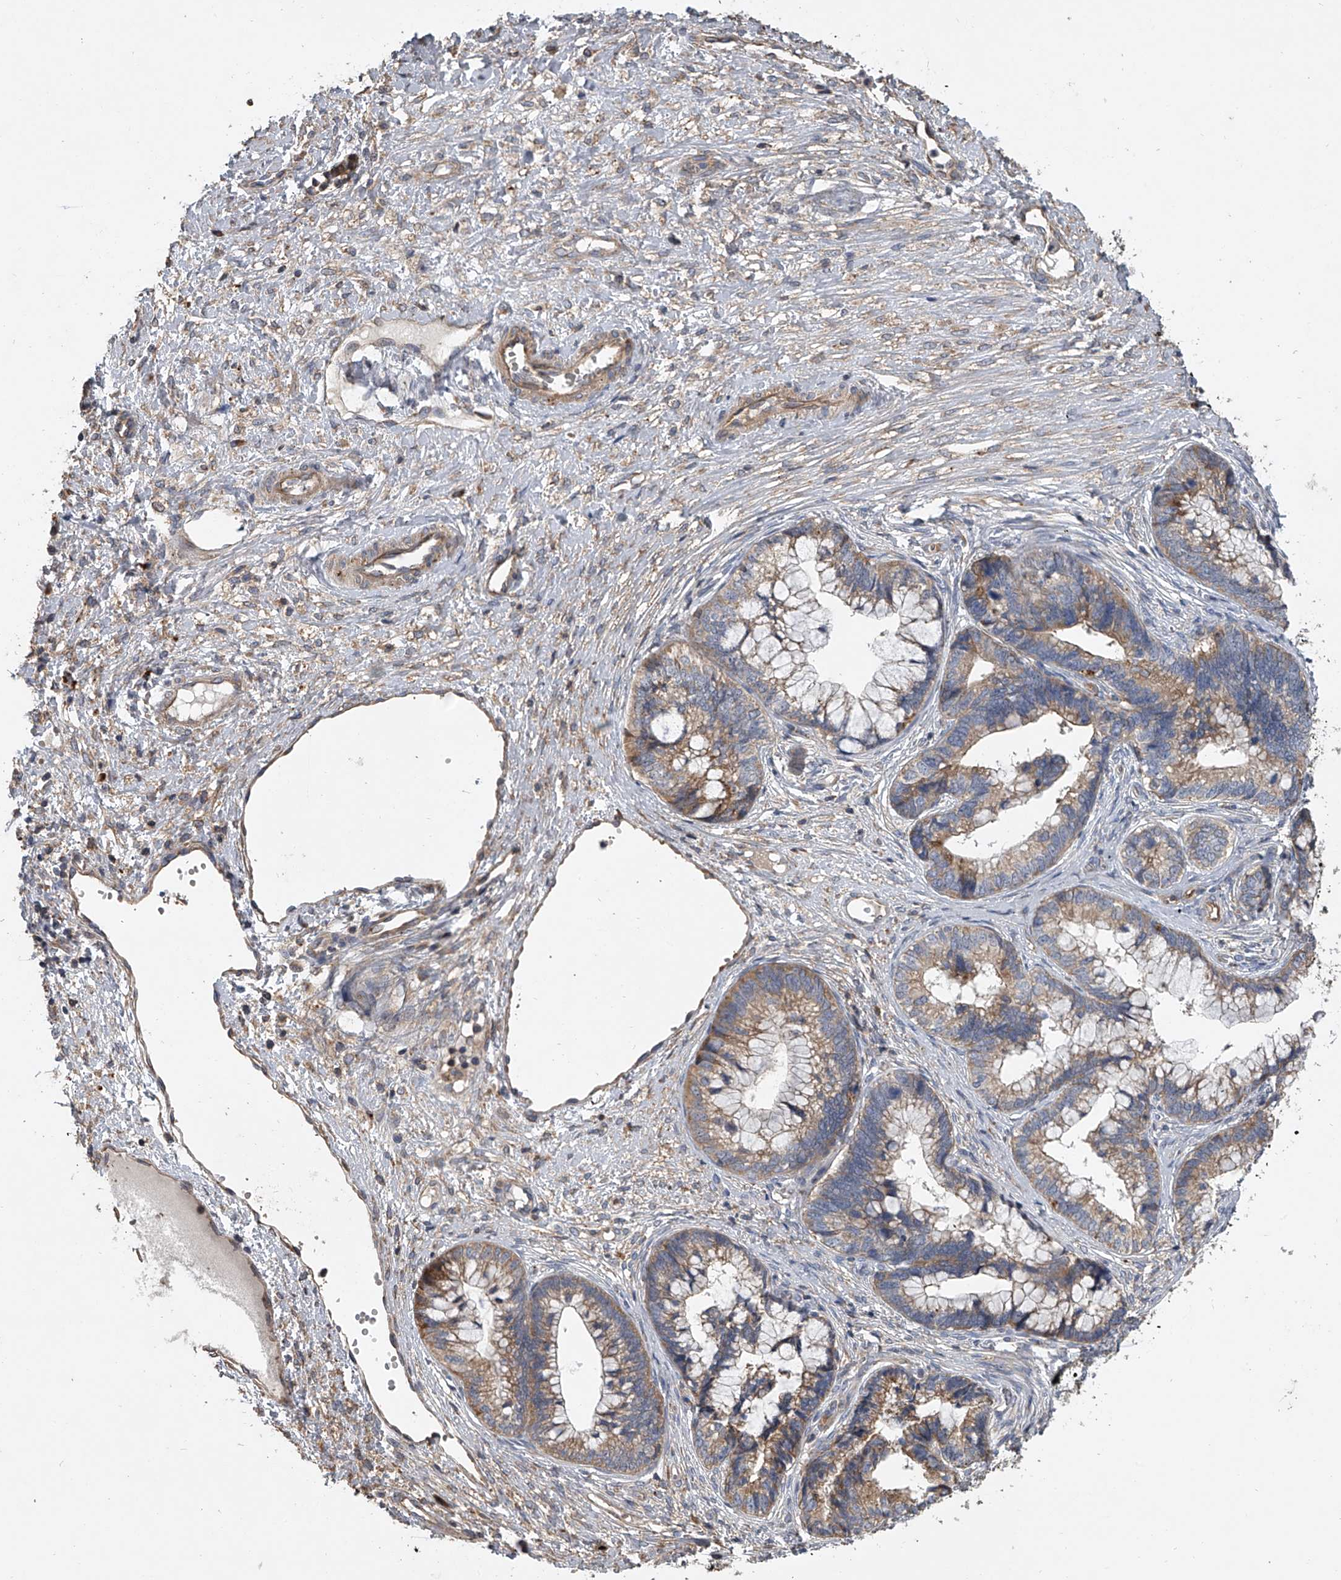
{"staining": {"intensity": "moderate", "quantity": ">75%", "location": "cytoplasmic/membranous"}, "tissue": "cervical cancer", "cell_type": "Tumor cells", "image_type": "cancer", "snomed": [{"axis": "morphology", "description": "Adenocarcinoma, NOS"}, {"axis": "topography", "description": "Cervix"}], "caption": "A brown stain shows moderate cytoplasmic/membranous staining of a protein in cervical cancer (adenocarcinoma) tumor cells.", "gene": "DOCK9", "patient": {"sex": "female", "age": 44}}